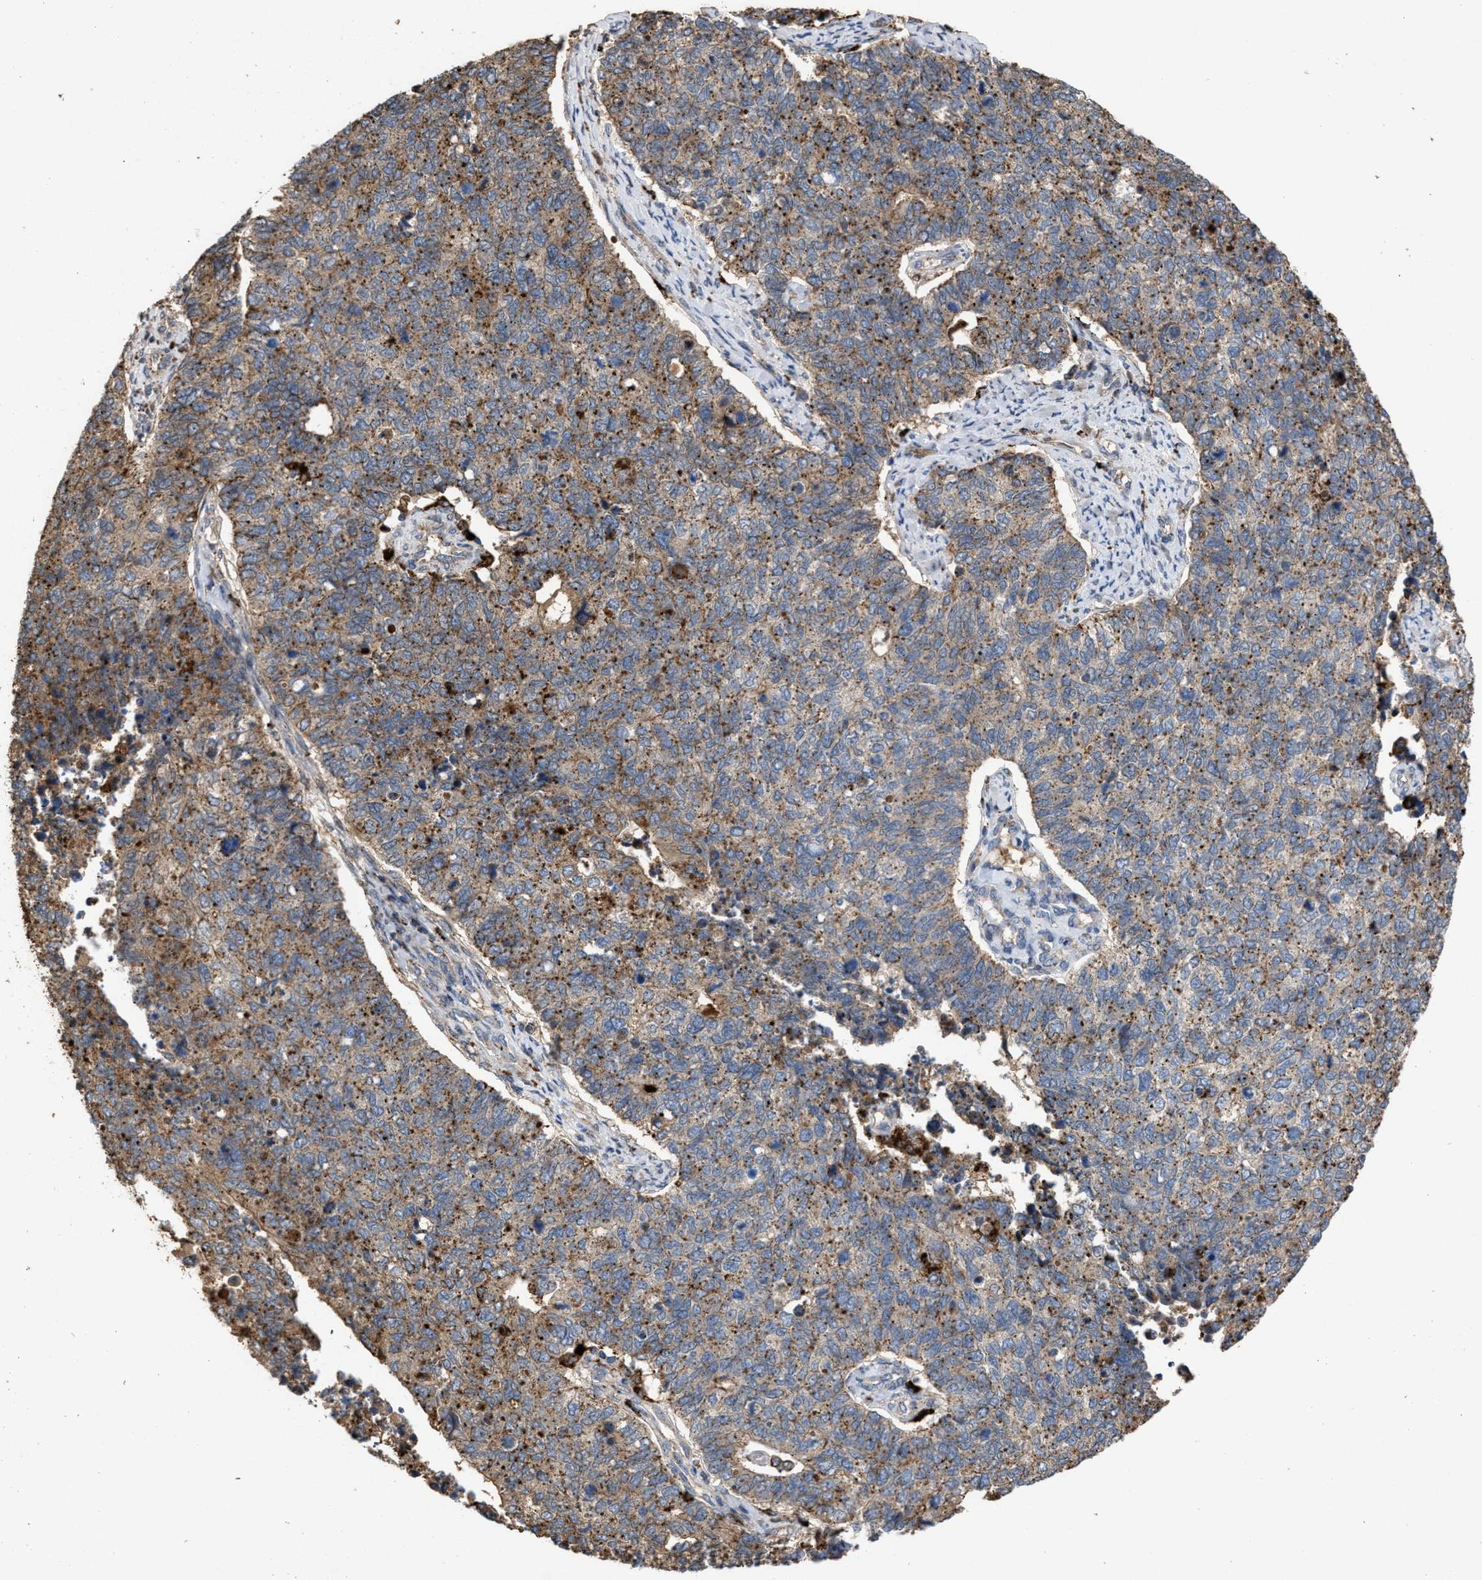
{"staining": {"intensity": "moderate", "quantity": ">75%", "location": "cytoplasmic/membranous"}, "tissue": "cervical cancer", "cell_type": "Tumor cells", "image_type": "cancer", "snomed": [{"axis": "morphology", "description": "Squamous cell carcinoma, NOS"}, {"axis": "topography", "description": "Cervix"}], "caption": "Approximately >75% of tumor cells in human squamous cell carcinoma (cervical) demonstrate moderate cytoplasmic/membranous protein positivity as visualized by brown immunohistochemical staining.", "gene": "ELMO3", "patient": {"sex": "female", "age": 63}}